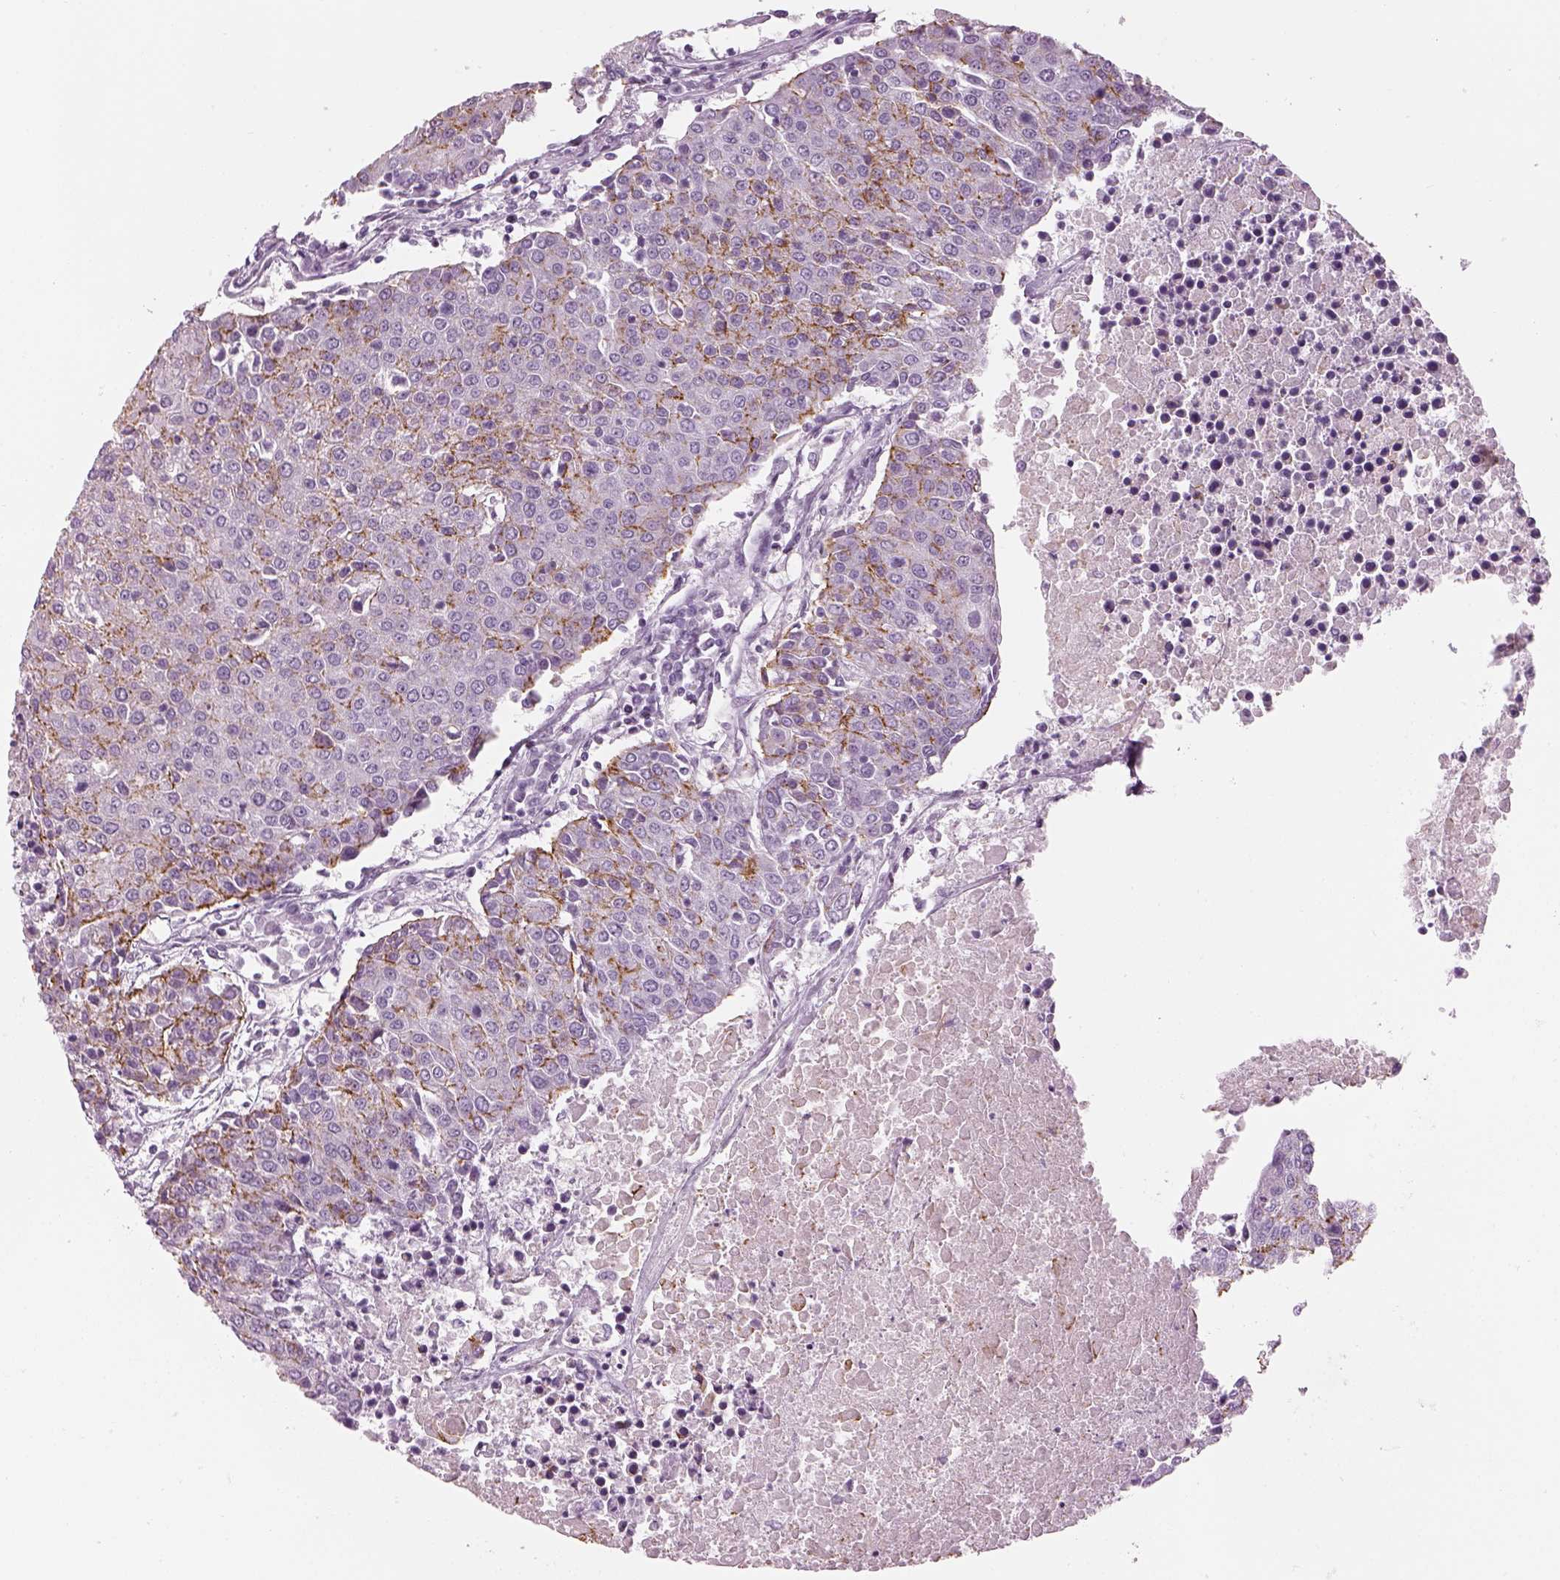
{"staining": {"intensity": "moderate", "quantity": "<25%", "location": "cytoplasmic/membranous"}, "tissue": "urothelial cancer", "cell_type": "Tumor cells", "image_type": "cancer", "snomed": [{"axis": "morphology", "description": "Urothelial carcinoma, High grade"}, {"axis": "topography", "description": "Urinary bladder"}], "caption": "This photomicrograph reveals immunohistochemistry staining of urothelial cancer, with low moderate cytoplasmic/membranous positivity in approximately <25% of tumor cells.", "gene": "SAG", "patient": {"sex": "female", "age": 85}}